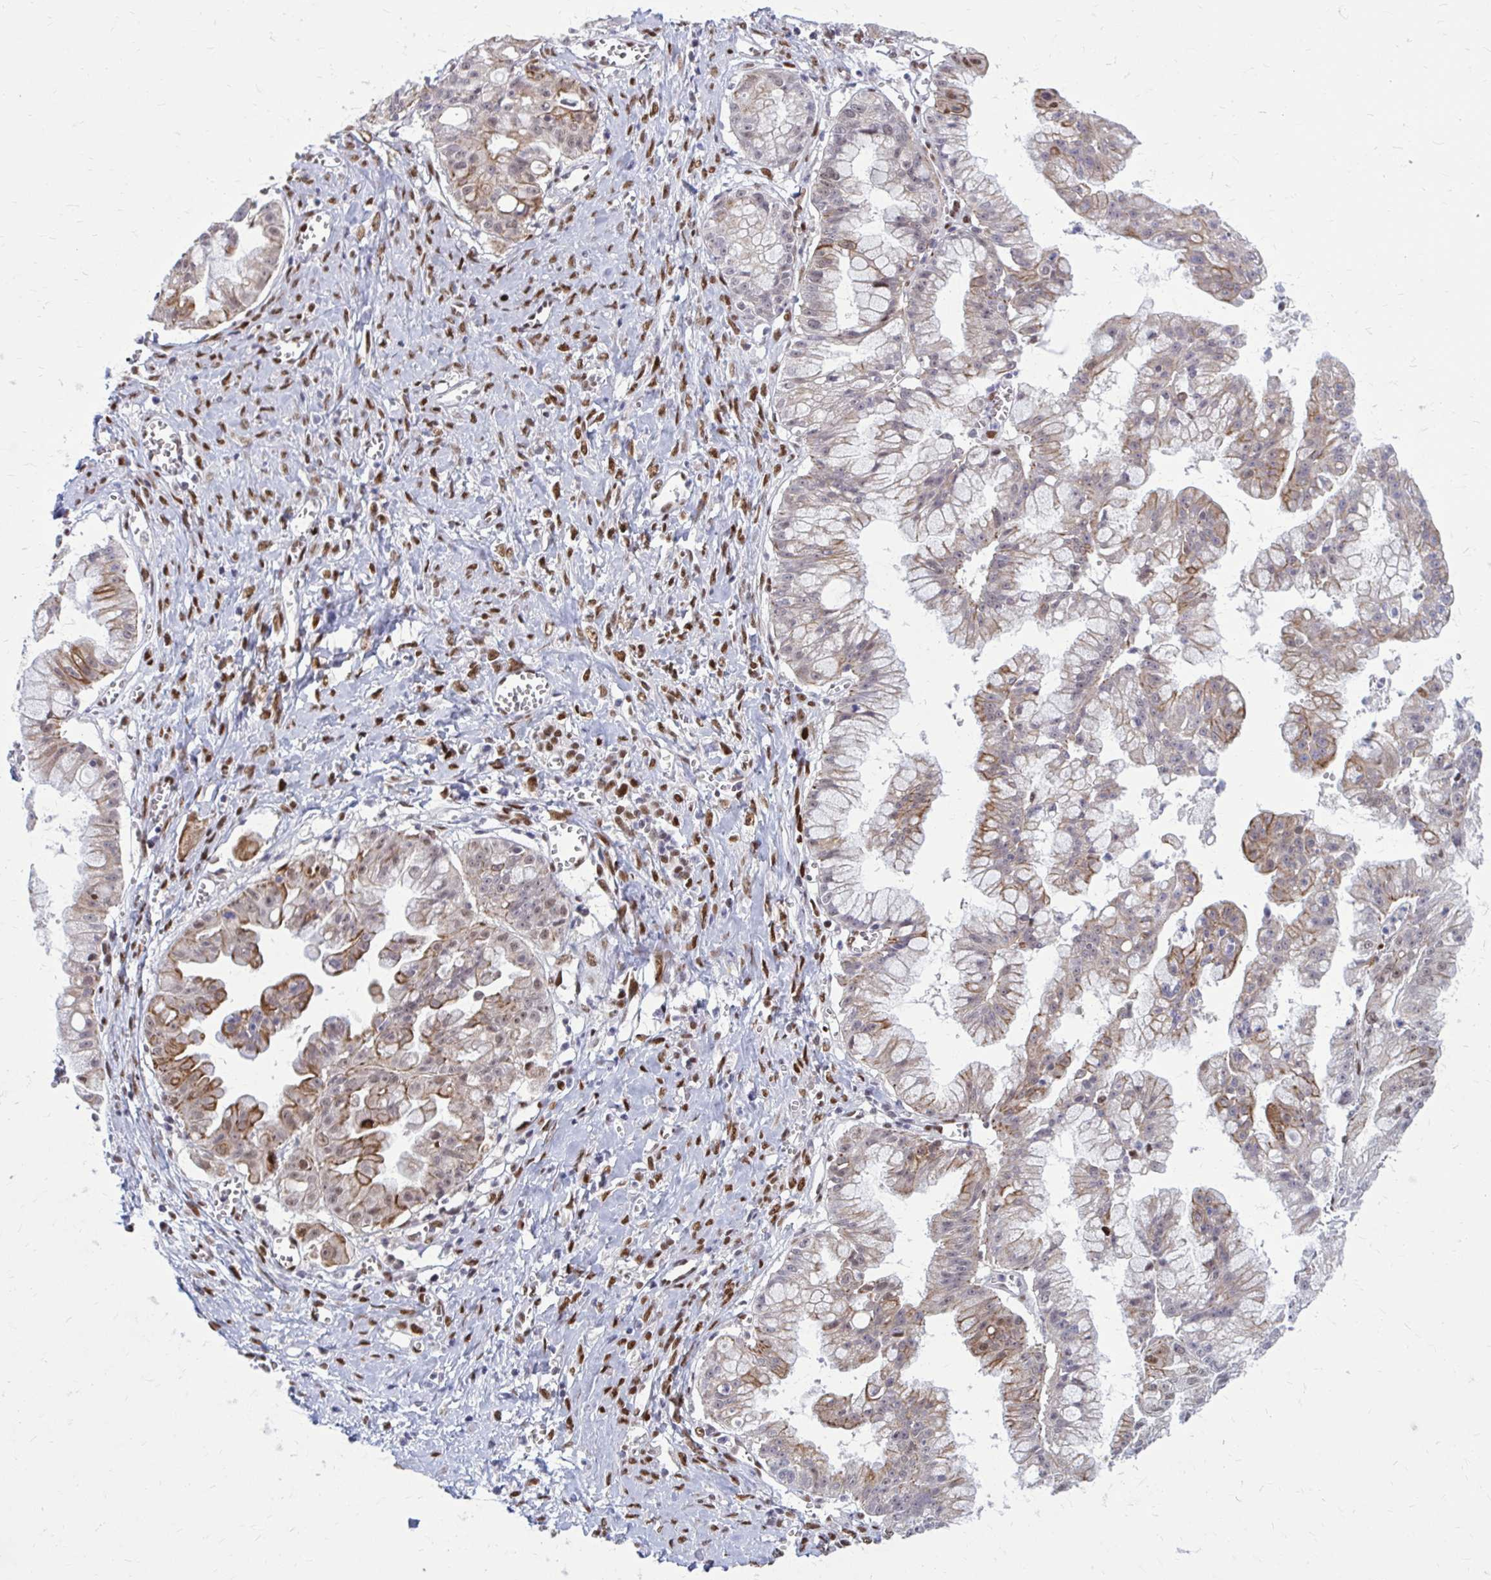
{"staining": {"intensity": "strong", "quantity": "<25%", "location": "cytoplasmic/membranous"}, "tissue": "ovarian cancer", "cell_type": "Tumor cells", "image_type": "cancer", "snomed": [{"axis": "morphology", "description": "Cystadenocarcinoma, mucinous, NOS"}, {"axis": "topography", "description": "Ovary"}], "caption": "A high-resolution photomicrograph shows immunohistochemistry staining of ovarian cancer, which reveals strong cytoplasmic/membranous positivity in about <25% of tumor cells.", "gene": "PSME4", "patient": {"sex": "female", "age": 70}}